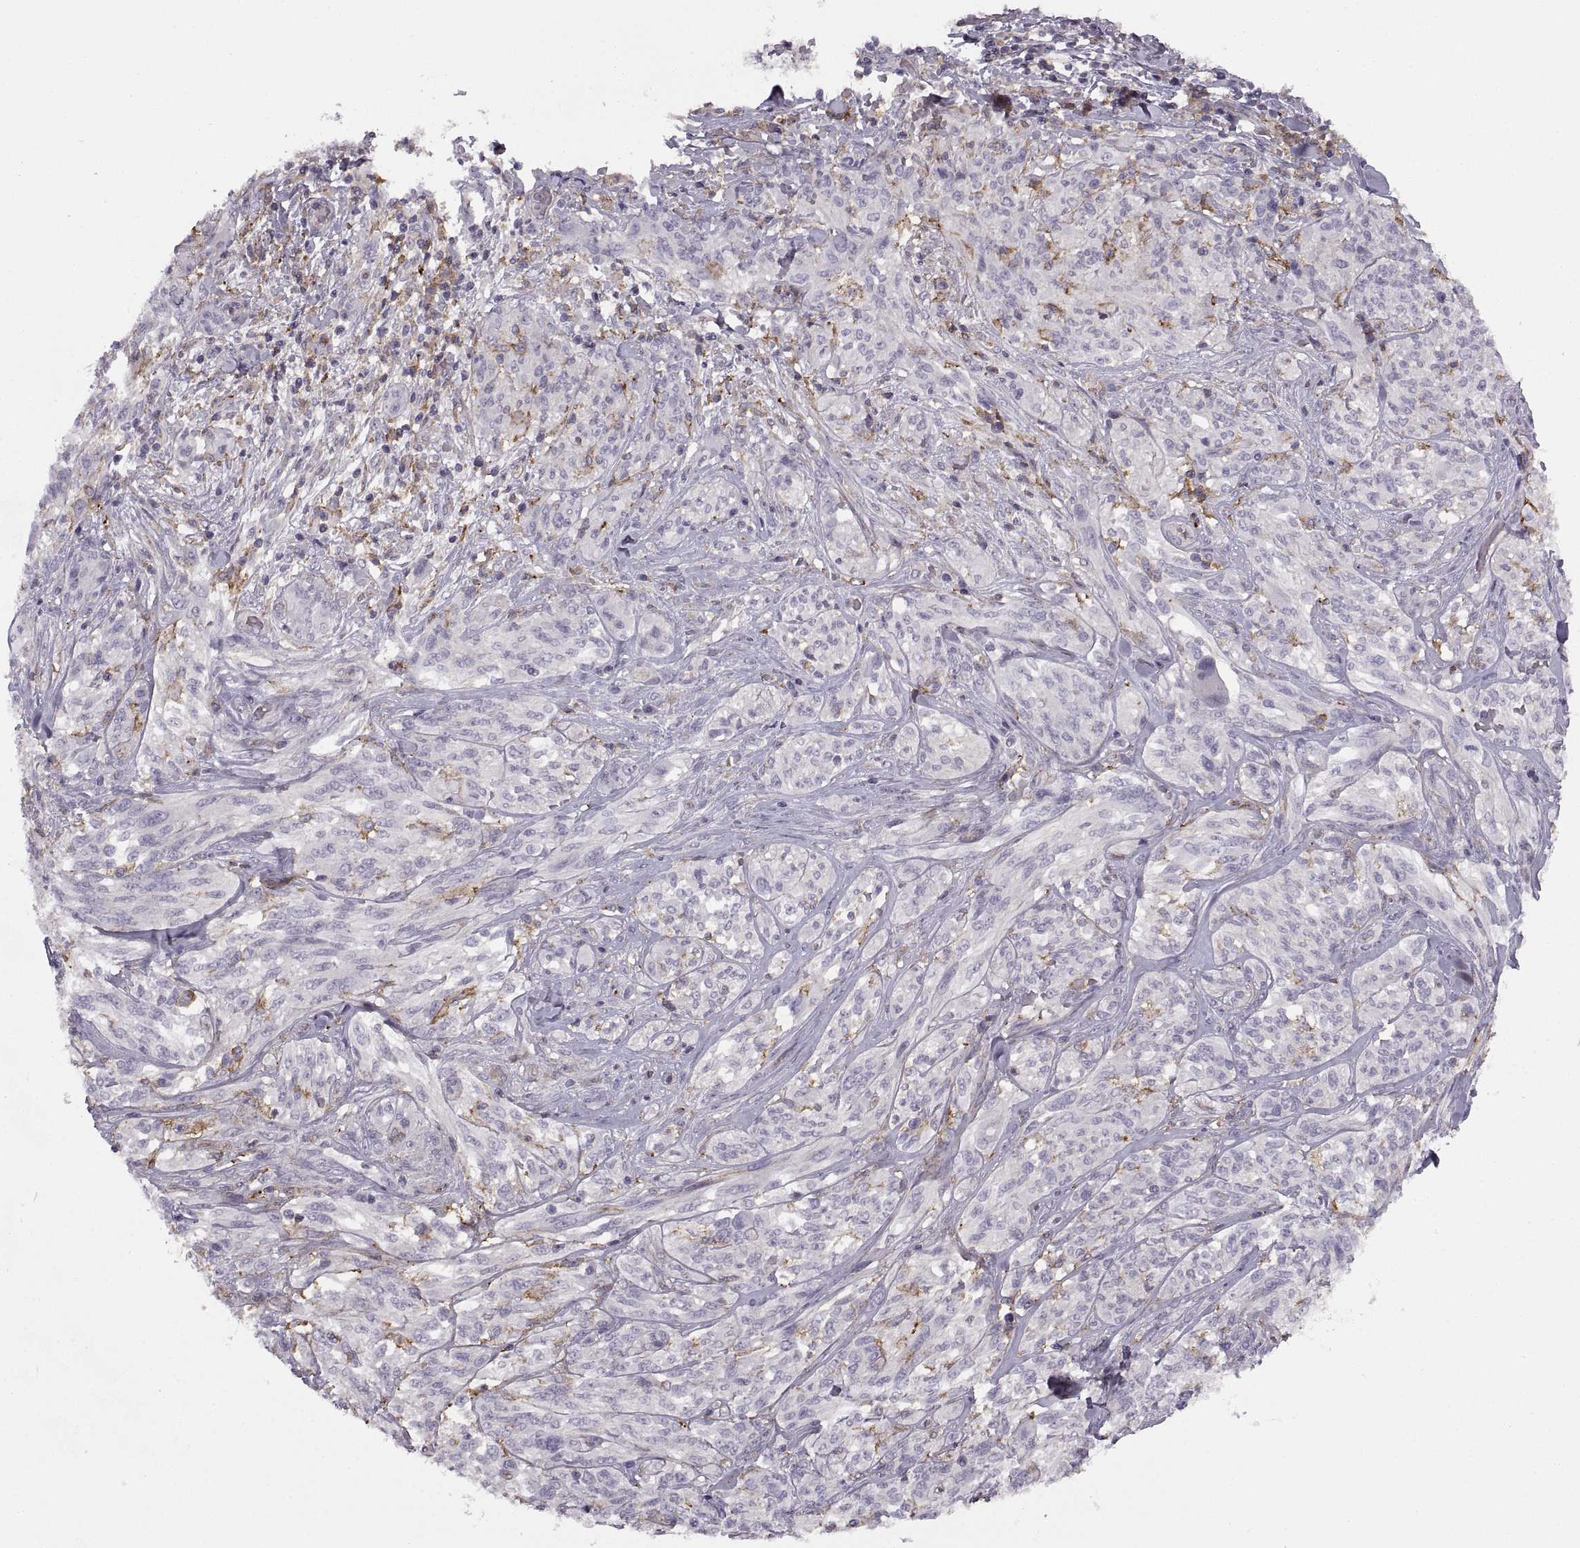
{"staining": {"intensity": "negative", "quantity": "none", "location": "none"}, "tissue": "melanoma", "cell_type": "Tumor cells", "image_type": "cancer", "snomed": [{"axis": "morphology", "description": "Malignant melanoma, NOS"}, {"axis": "topography", "description": "Skin"}], "caption": "IHC photomicrograph of human malignant melanoma stained for a protein (brown), which demonstrates no staining in tumor cells. (DAB (3,3'-diaminobenzidine) IHC with hematoxylin counter stain).", "gene": "RALB", "patient": {"sex": "female", "age": 91}}